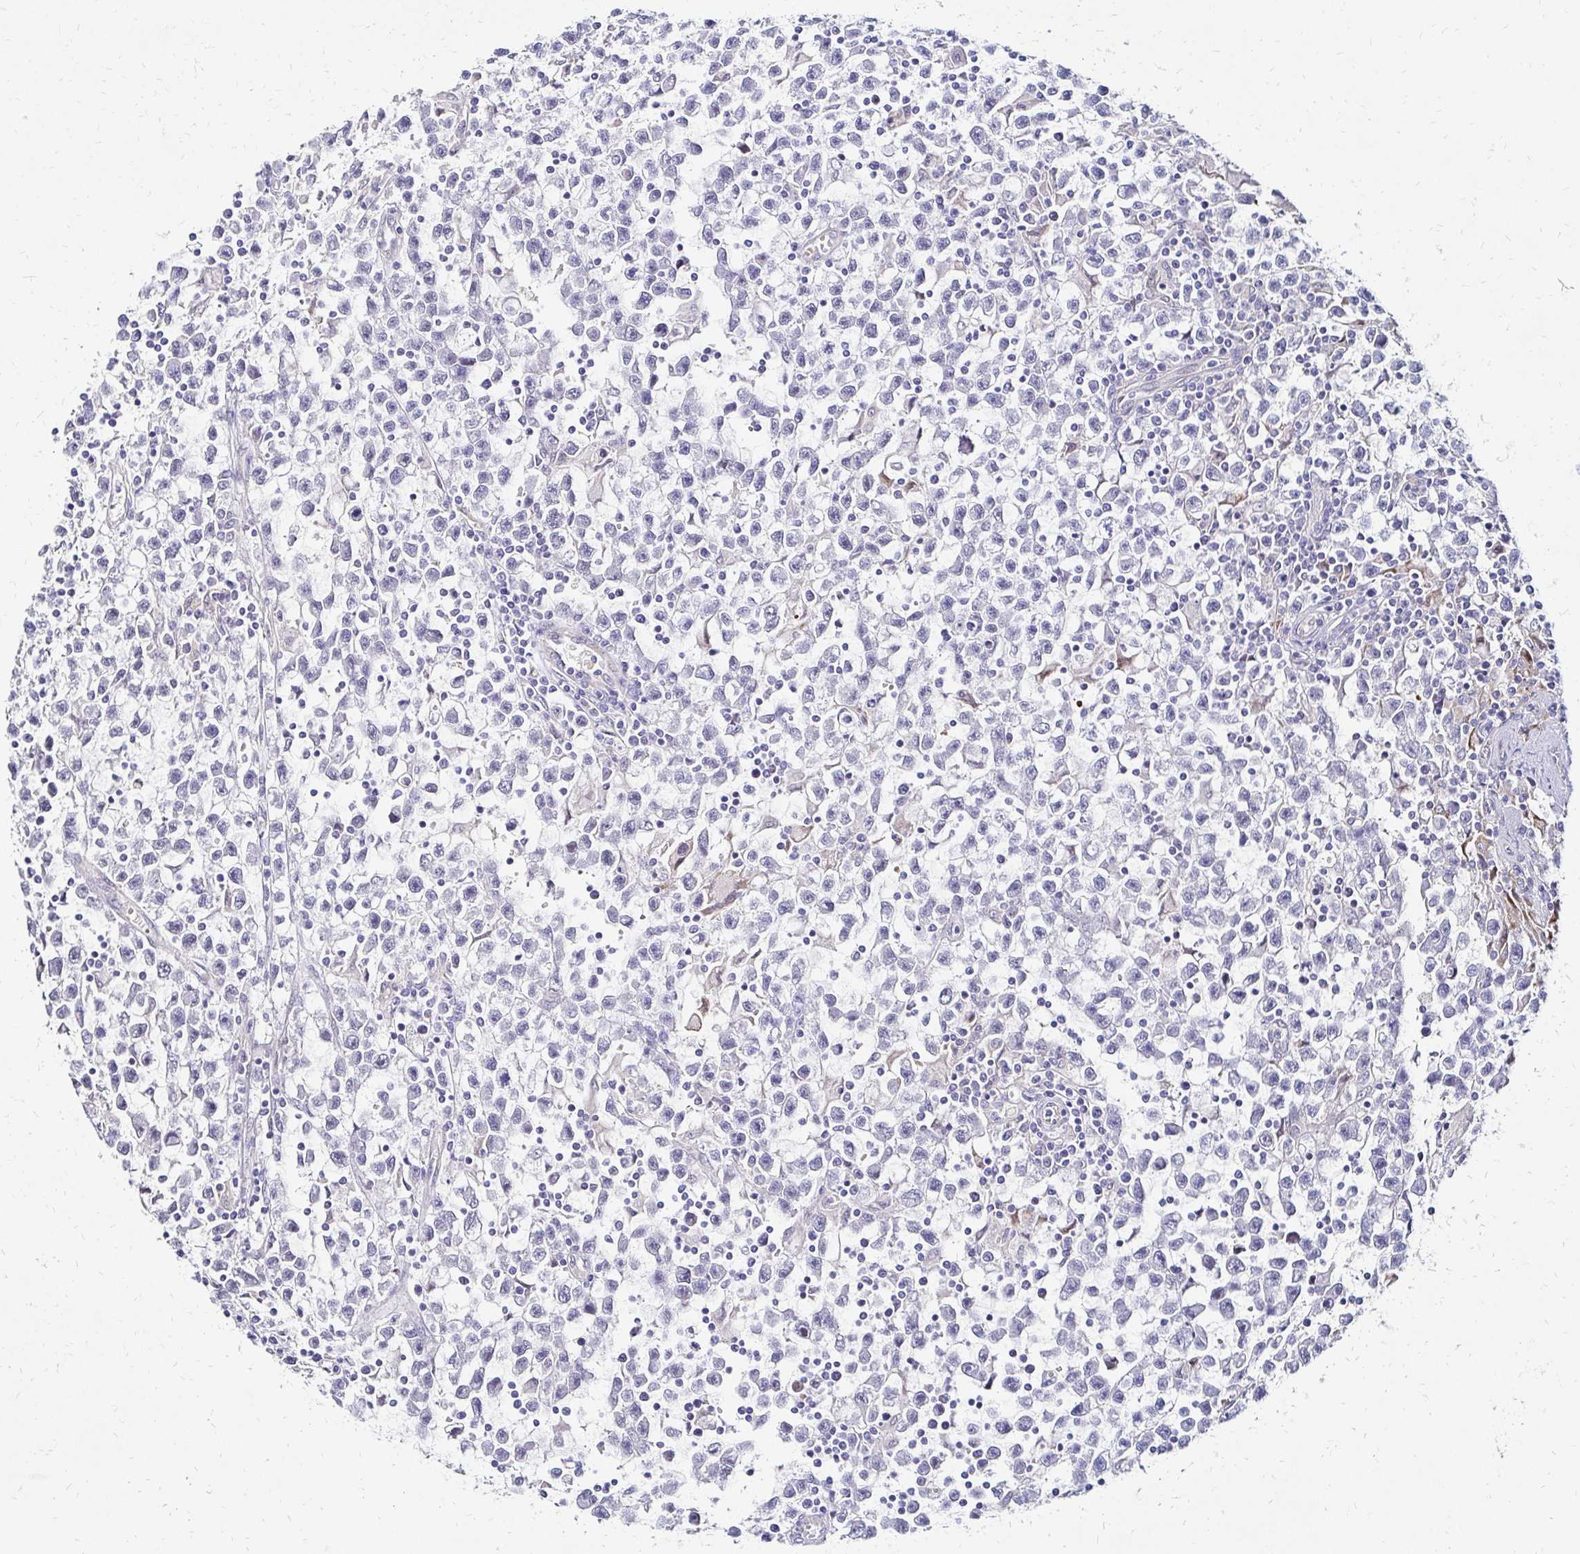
{"staining": {"intensity": "negative", "quantity": "none", "location": "none"}, "tissue": "testis cancer", "cell_type": "Tumor cells", "image_type": "cancer", "snomed": [{"axis": "morphology", "description": "Seminoma, NOS"}, {"axis": "topography", "description": "Testis"}], "caption": "Tumor cells show no significant protein expression in seminoma (testis).", "gene": "IDUA", "patient": {"sex": "male", "age": 31}}